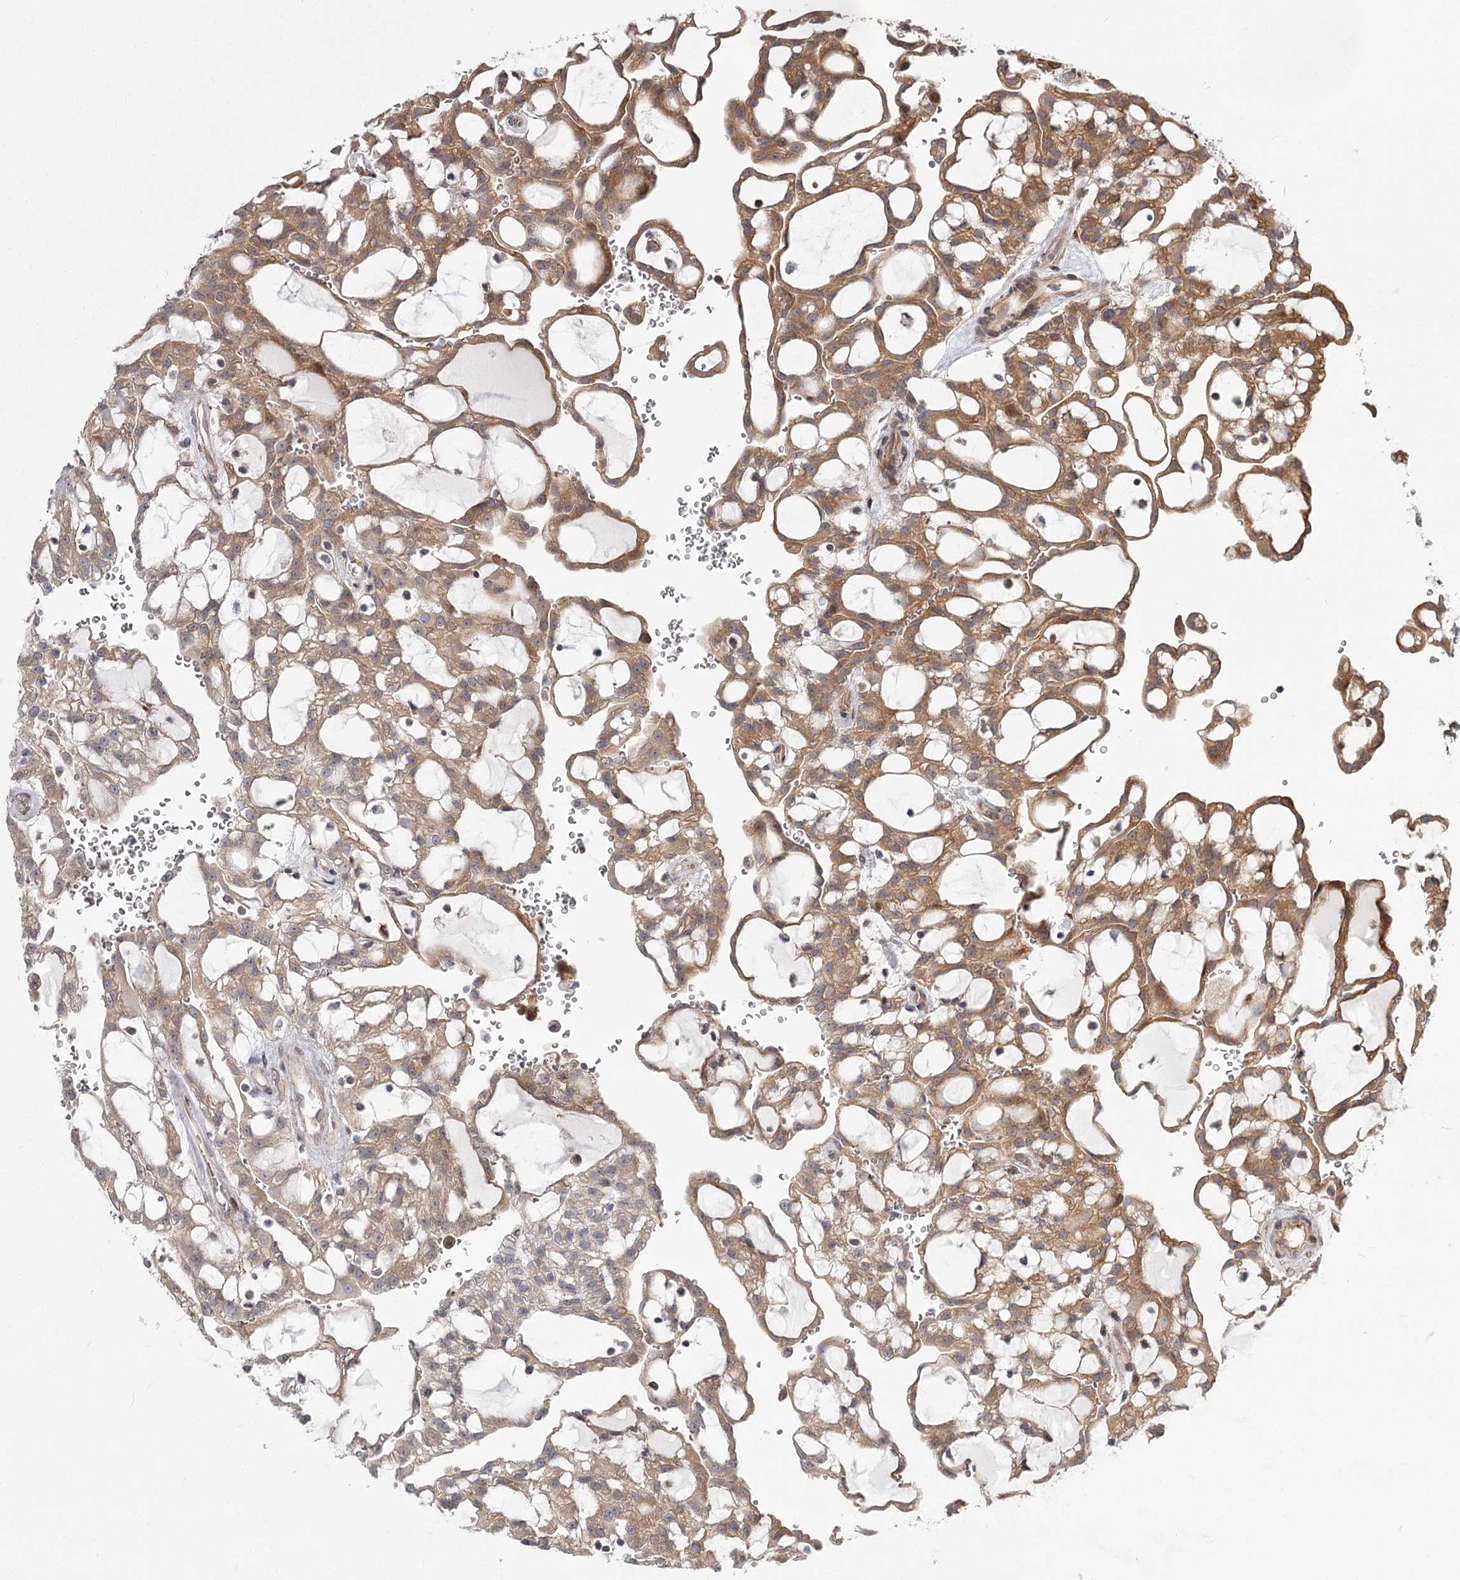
{"staining": {"intensity": "moderate", "quantity": ">75%", "location": "cytoplasmic/membranous"}, "tissue": "renal cancer", "cell_type": "Tumor cells", "image_type": "cancer", "snomed": [{"axis": "morphology", "description": "Adenocarcinoma, NOS"}, {"axis": "topography", "description": "Kidney"}], "caption": "Protein expression analysis of renal cancer (adenocarcinoma) displays moderate cytoplasmic/membranous positivity in approximately >75% of tumor cells.", "gene": "CCNG2", "patient": {"sex": "male", "age": 63}}